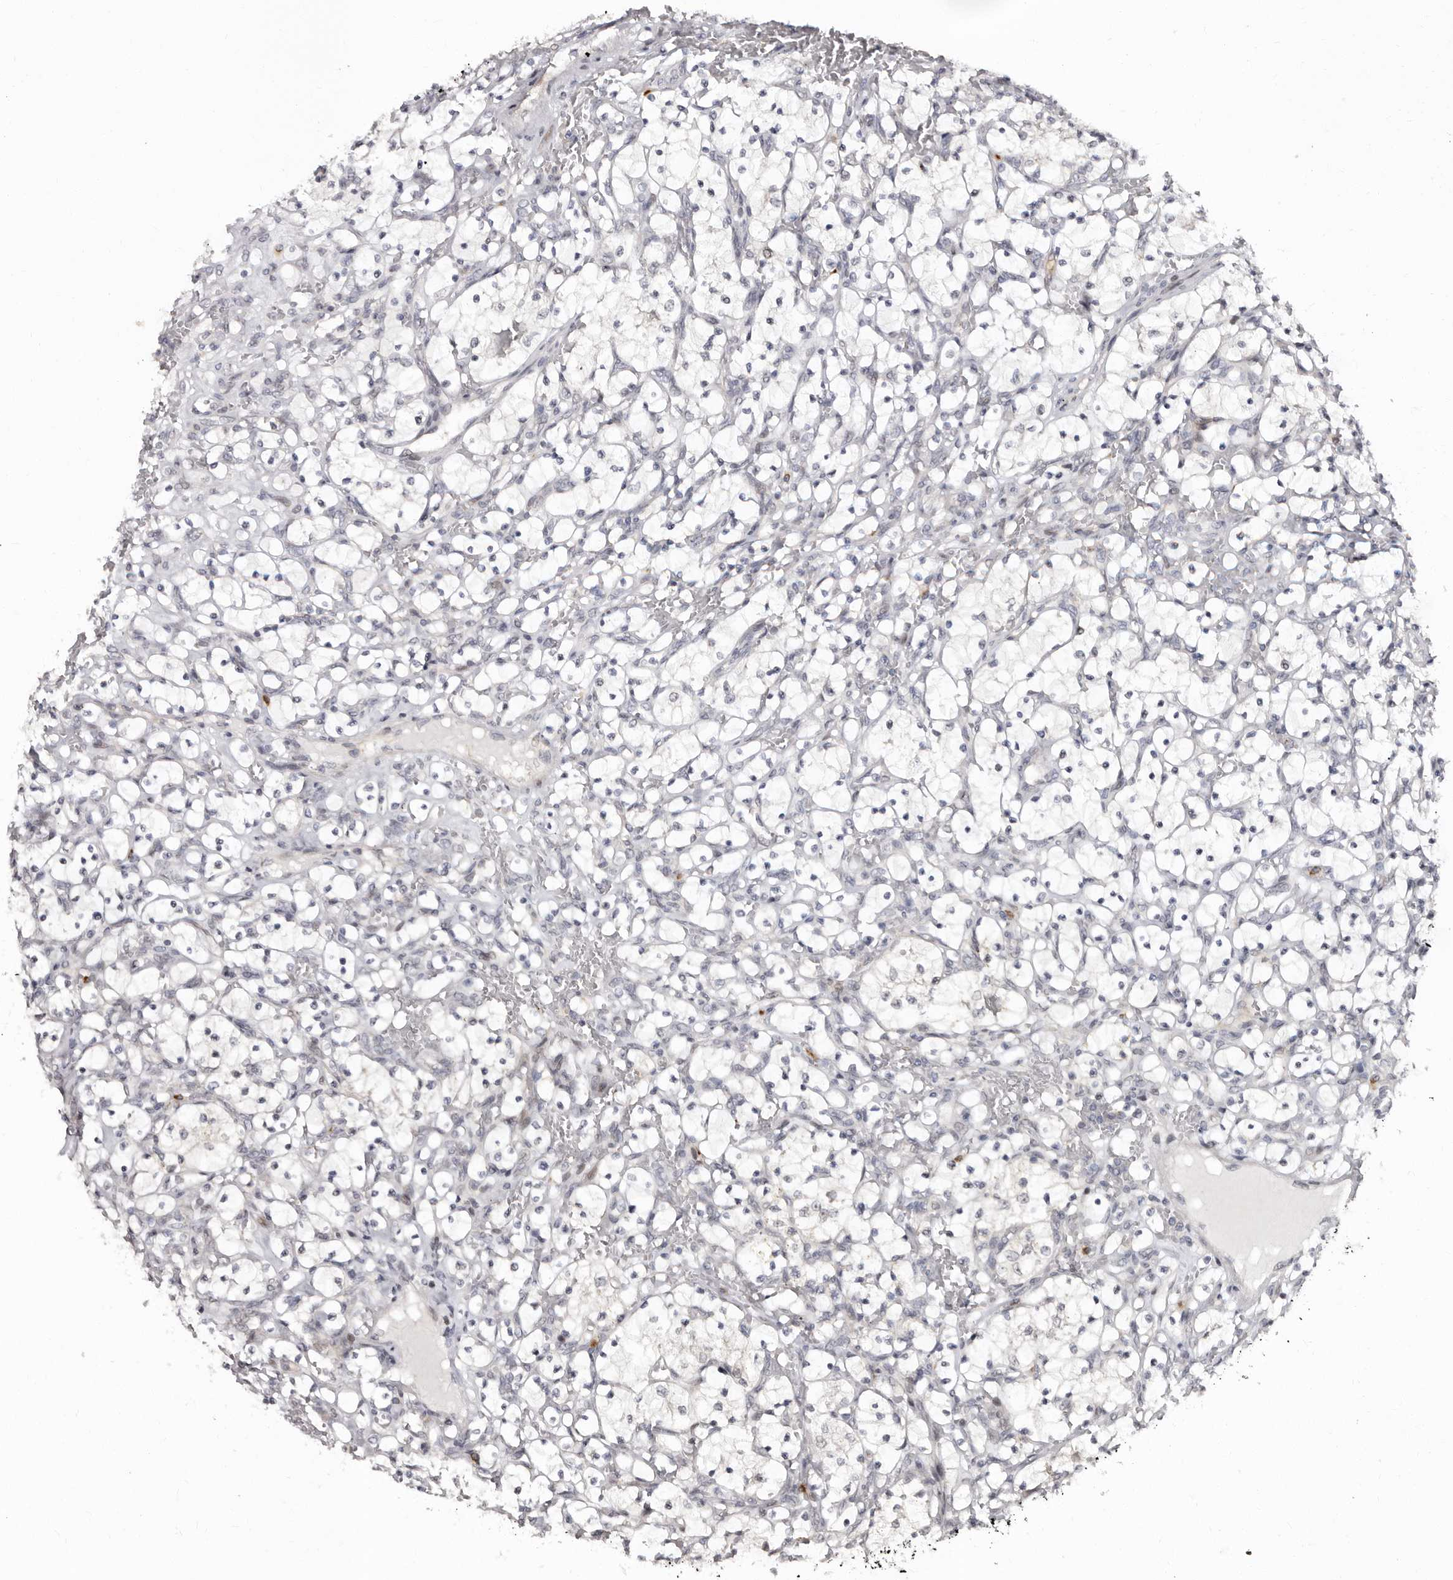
{"staining": {"intensity": "negative", "quantity": "none", "location": "none"}, "tissue": "renal cancer", "cell_type": "Tumor cells", "image_type": "cancer", "snomed": [{"axis": "morphology", "description": "Adenocarcinoma, NOS"}, {"axis": "topography", "description": "Kidney"}], "caption": "Photomicrograph shows no protein staining in tumor cells of adenocarcinoma (renal) tissue. (IHC, brightfield microscopy, high magnification).", "gene": "PHF20L1", "patient": {"sex": "female", "age": 69}}